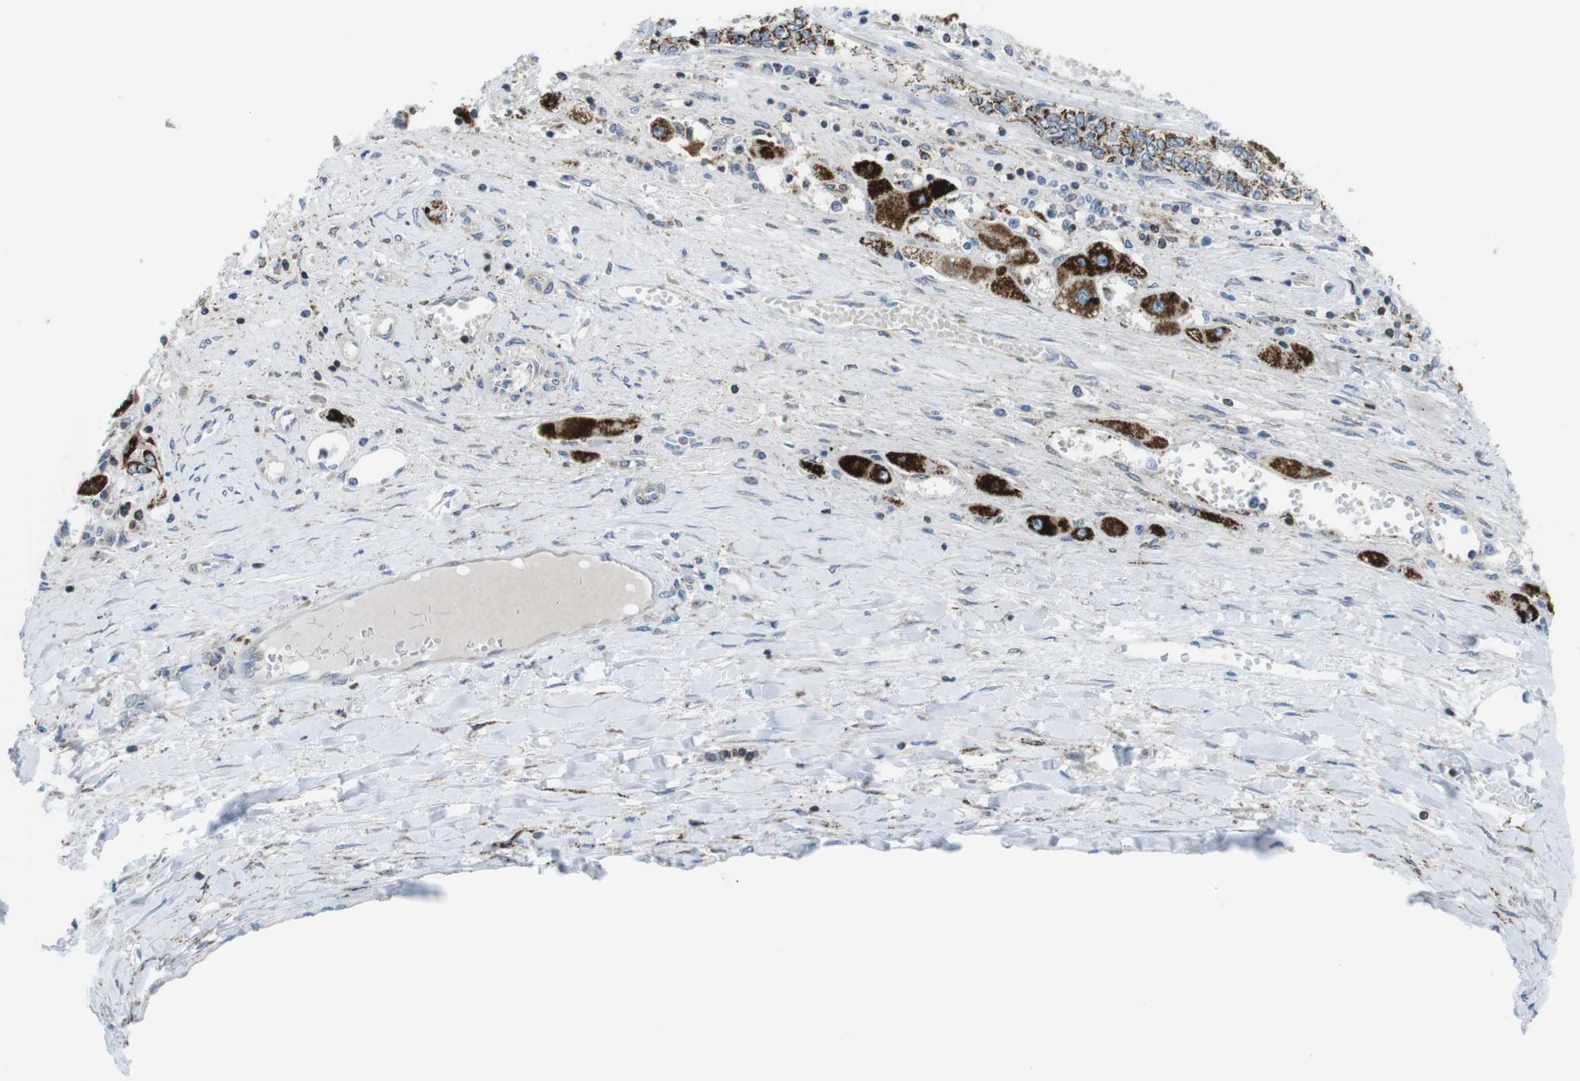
{"staining": {"intensity": "moderate", "quantity": ">75%", "location": "cytoplasmic/membranous"}, "tissue": "liver cancer", "cell_type": "Tumor cells", "image_type": "cancer", "snomed": [{"axis": "morphology", "description": "Carcinoma, Hepatocellular, NOS"}, {"axis": "topography", "description": "Liver"}], "caption": "An image of human liver cancer (hepatocellular carcinoma) stained for a protein shows moderate cytoplasmic/membranous brown staining in tumor cells.", "gene": "KCNE3", "patient": {"sex": "female", "age": 61}}